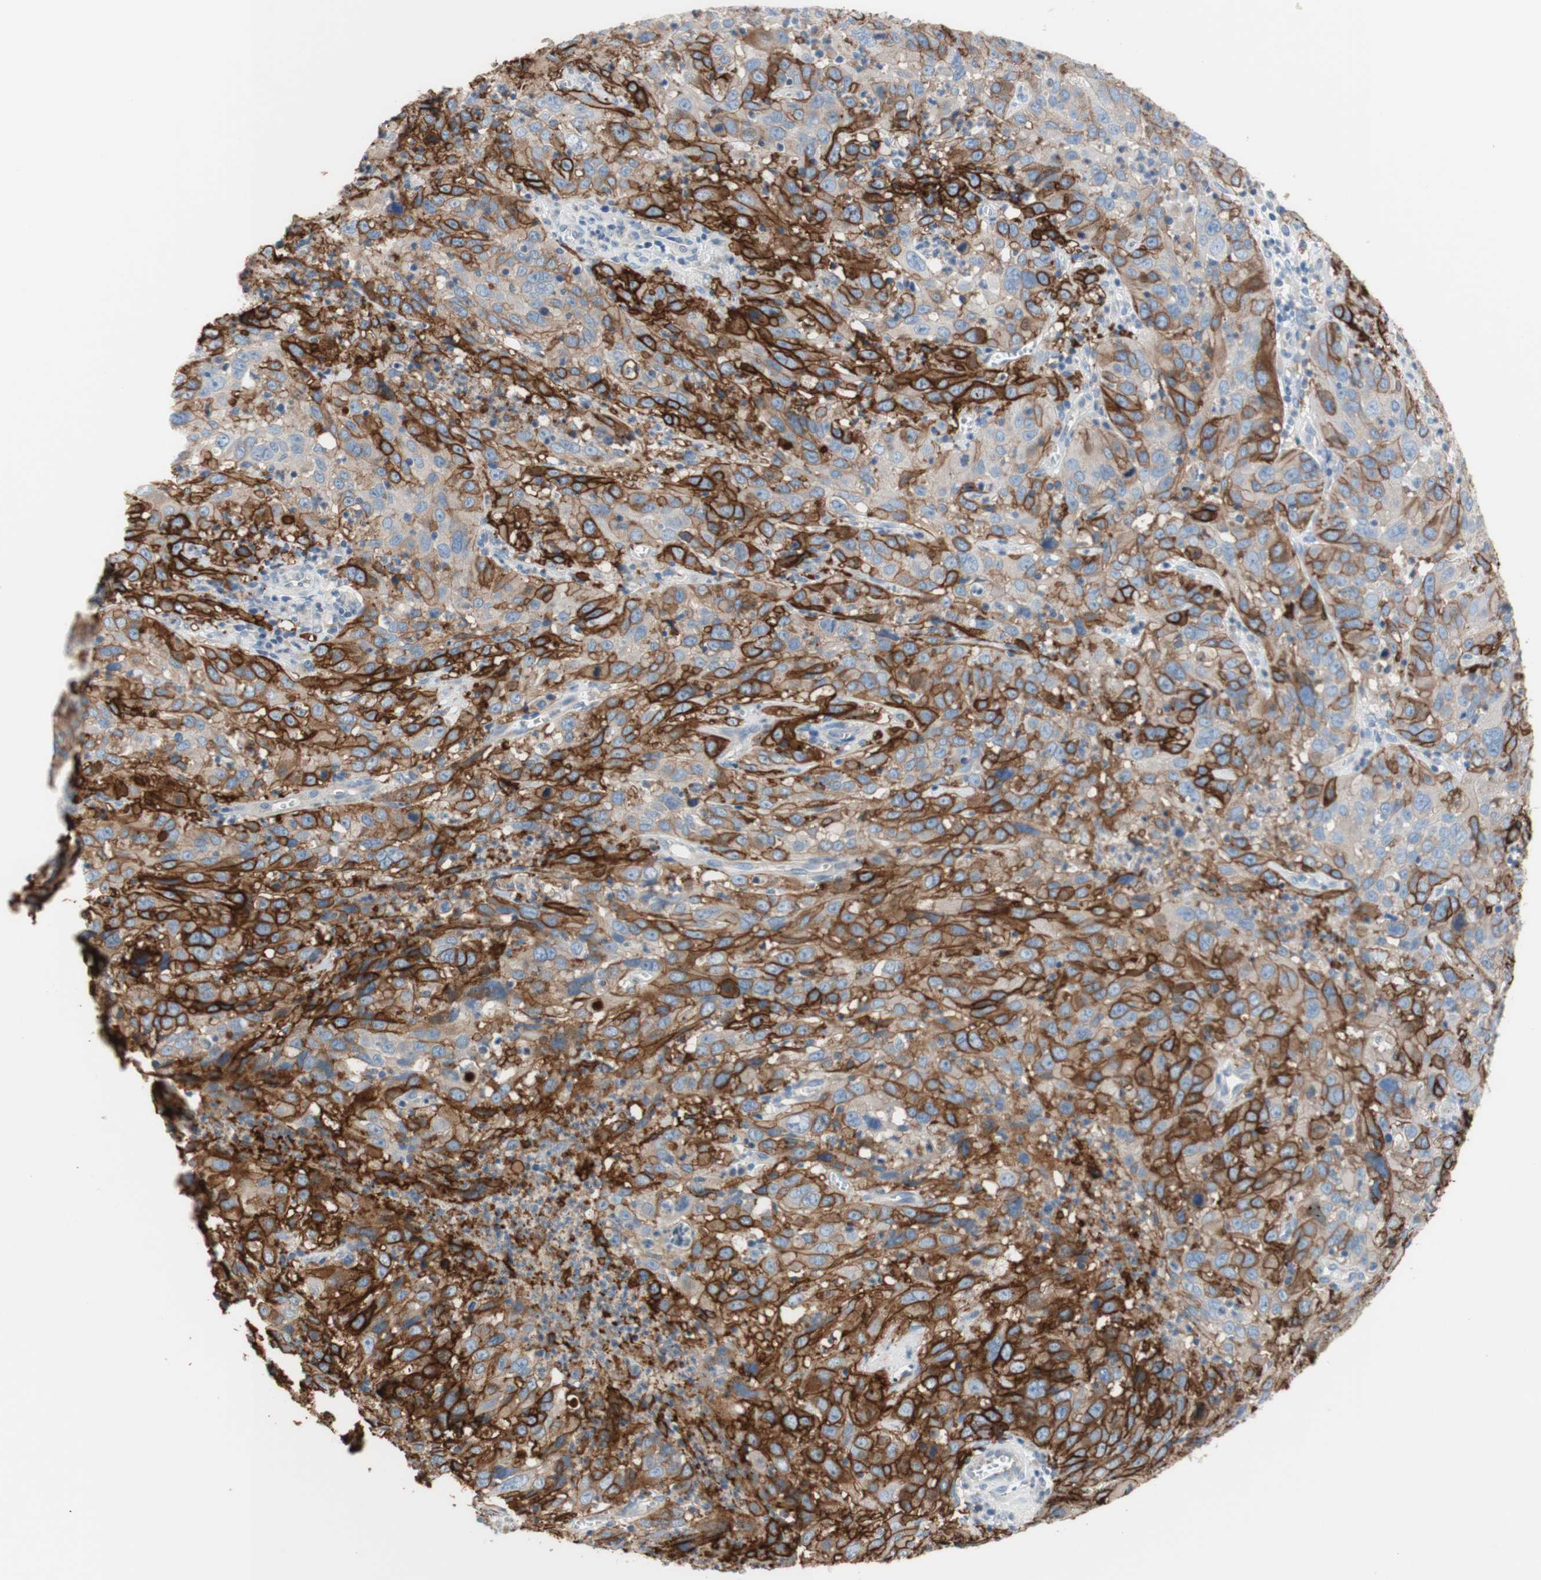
{"staining": {"intensity": "strong", "quantity": ">75%", "location": "cytoplasmic/membranous"}, "tissue": "cervical cancer", "cell_type": "Tumor cells", "image_type": "cancer", "snomed": [{"axis": "morphology", "description": "Squamous cell carcinoma, NOS"}, {"axis": "topography", "description": "Cervix"}], "caption": "Cervical cancer (squamous cell carcinoma) was stained to show a protein in brown. There is high levels of strong cytoplasmic/membranous positivity in approximately >75% of tumor cells. The protein is shown in brown color, while the nuclei are stained blue.", "gene": "F3", "patient": {"sex": "female", "age": 32}}